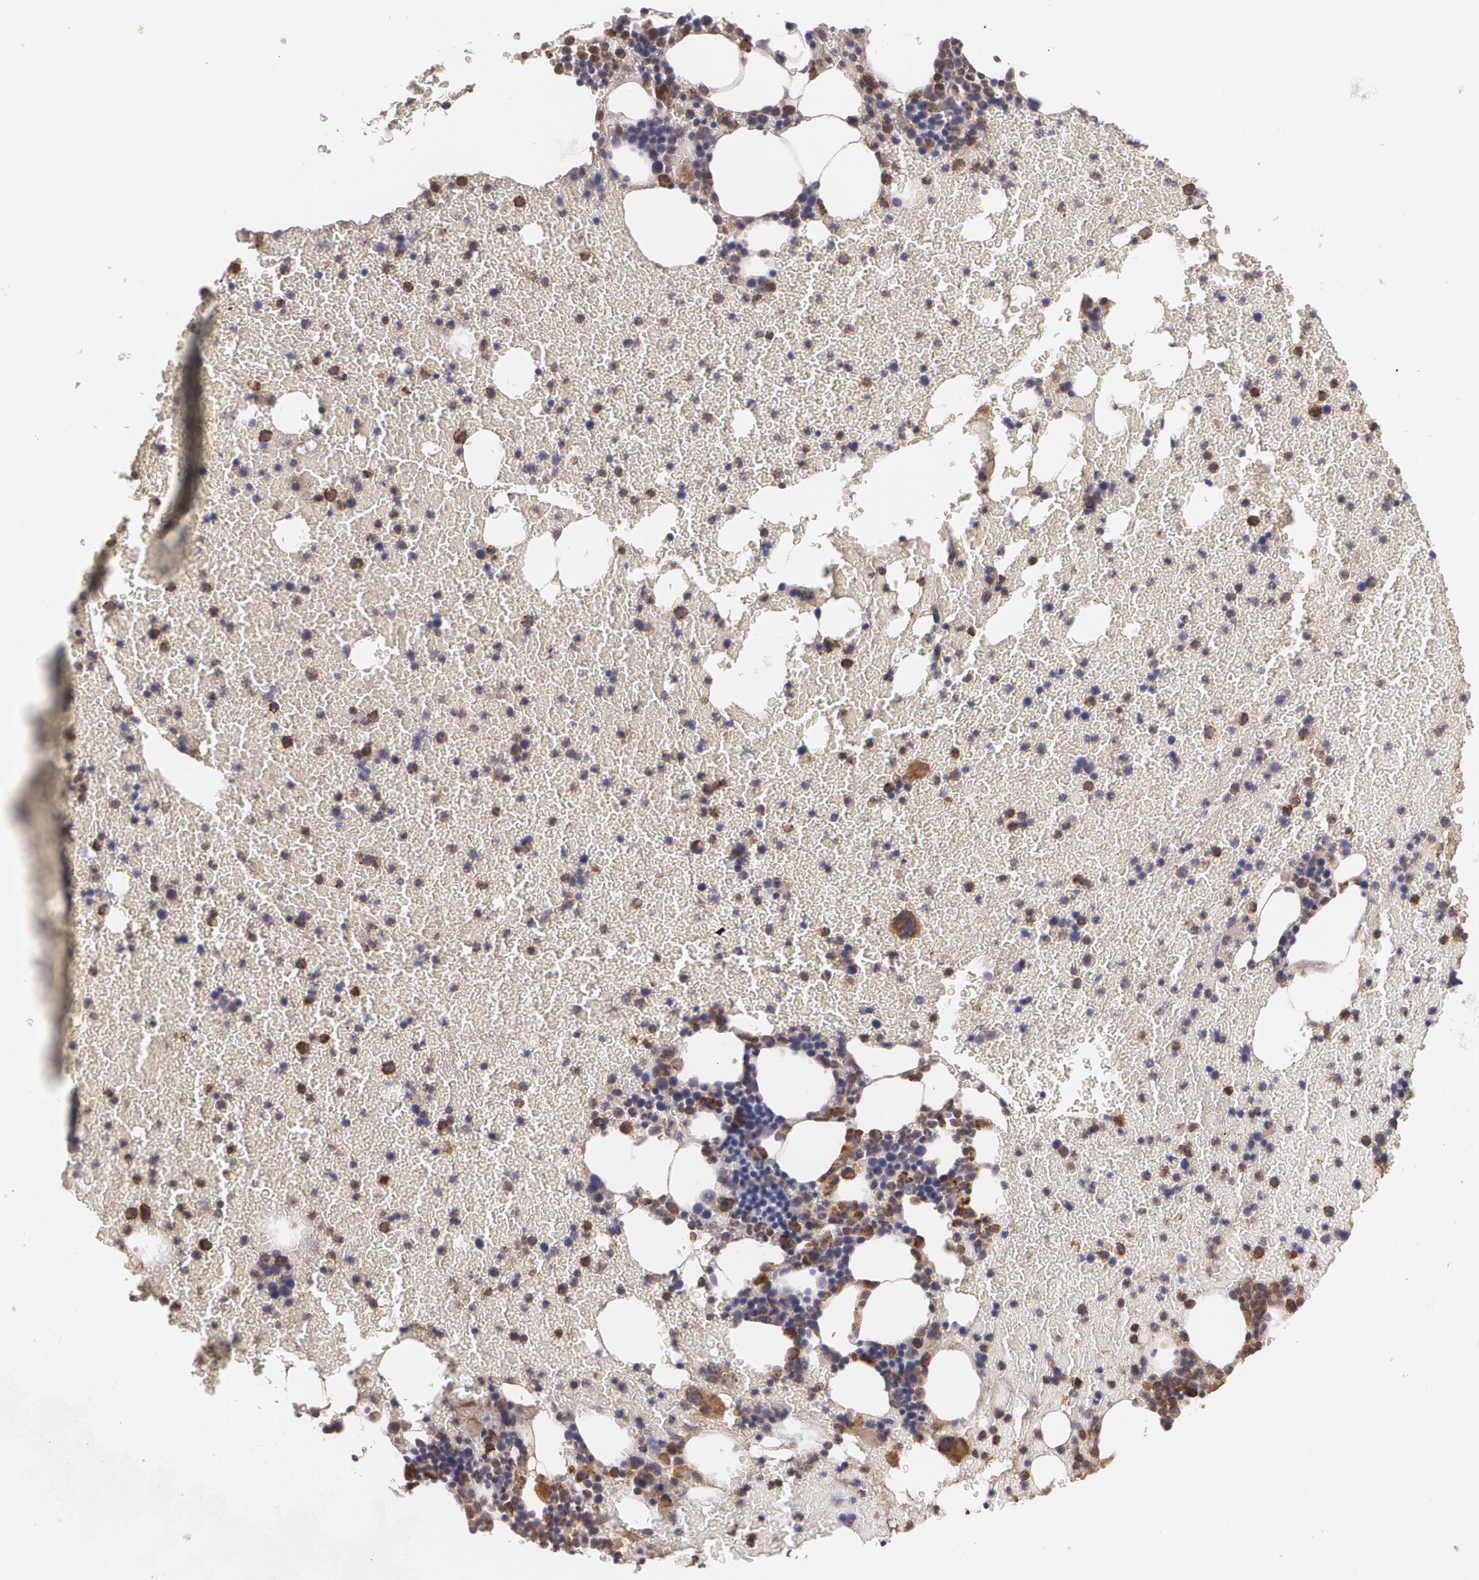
{"staining": {"intensity": "moderate", "quantity": "25%-75%", "location": "cytoplasmic/membranous"}, "tissue": "bone marrow", "cell_type": "Hematopoietic cells", "image_type": "normal", "snomed": [{"axis": "morphology", "description": "Normal tissue, NOS"}, {"axis": "topography", "description": "Bone marrow"}], "caption": "Unremarkable bone marrow demonstrates moderate cytoplasmic/membranous expression in about 25%-75% of hematopoietic cells, visualized by immunohistochemistry.", "gene": "ECE1", "patient": {"sex": "female", "age": 84}}